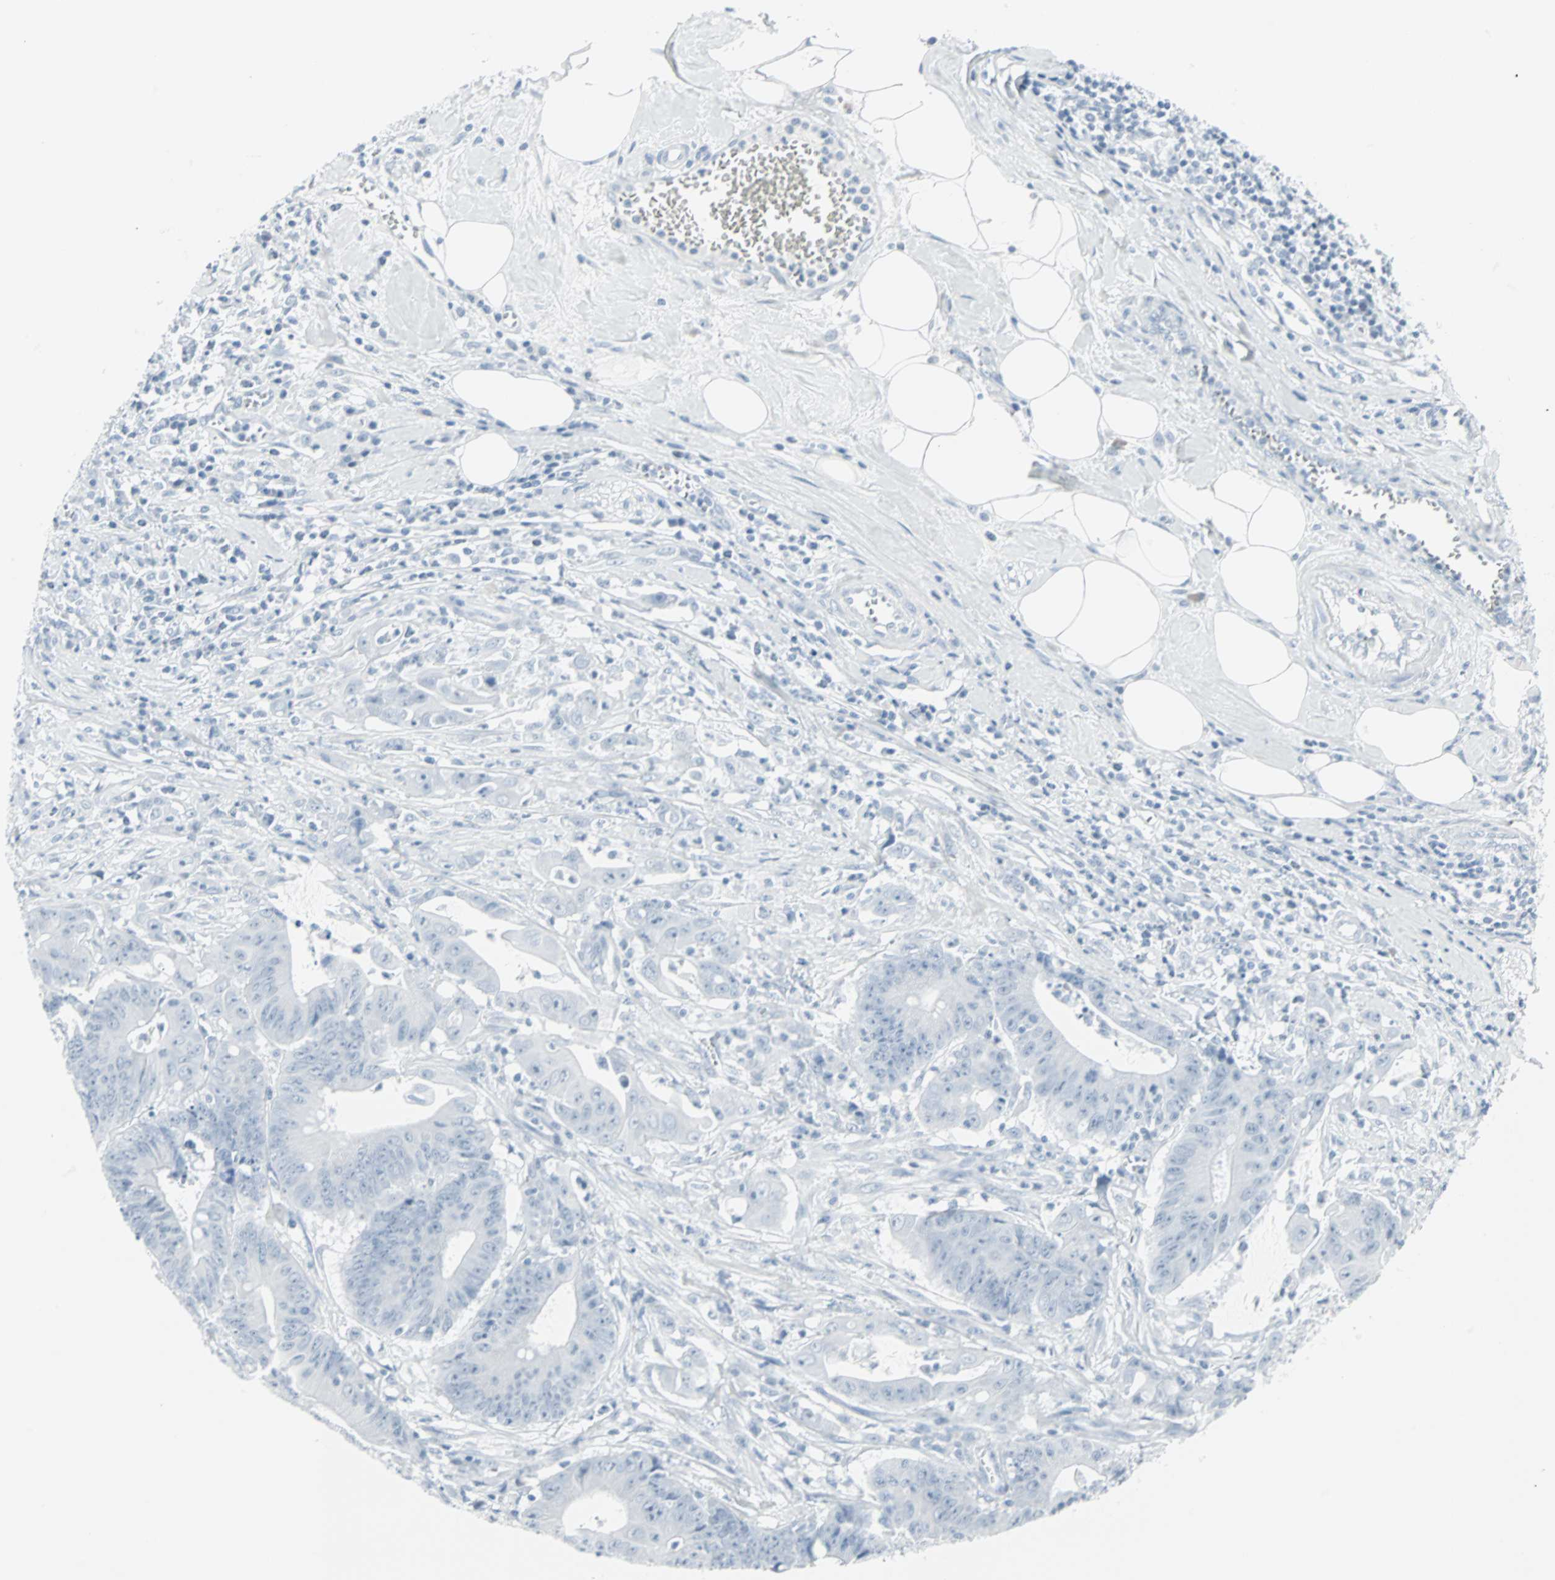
{"staining": {"intensity": "negative", "quantity": "none", "location": "none"}, "tissue": "colorectal cancer", "cell_type": "Tumor cells", "image_type": "cancer", "snomed": [{"axis": "morphology", "description": "Adenocarcinoma, NOS"}, {"axis": "topography", "description": "Colon"}], "caption": "This is an immunohistochemistry image of human adenocarcinoma (colorectal). There is no staining in tumor cells.", "gene": "LANCL3", "patient": {"sex": "male", "age": 45}}